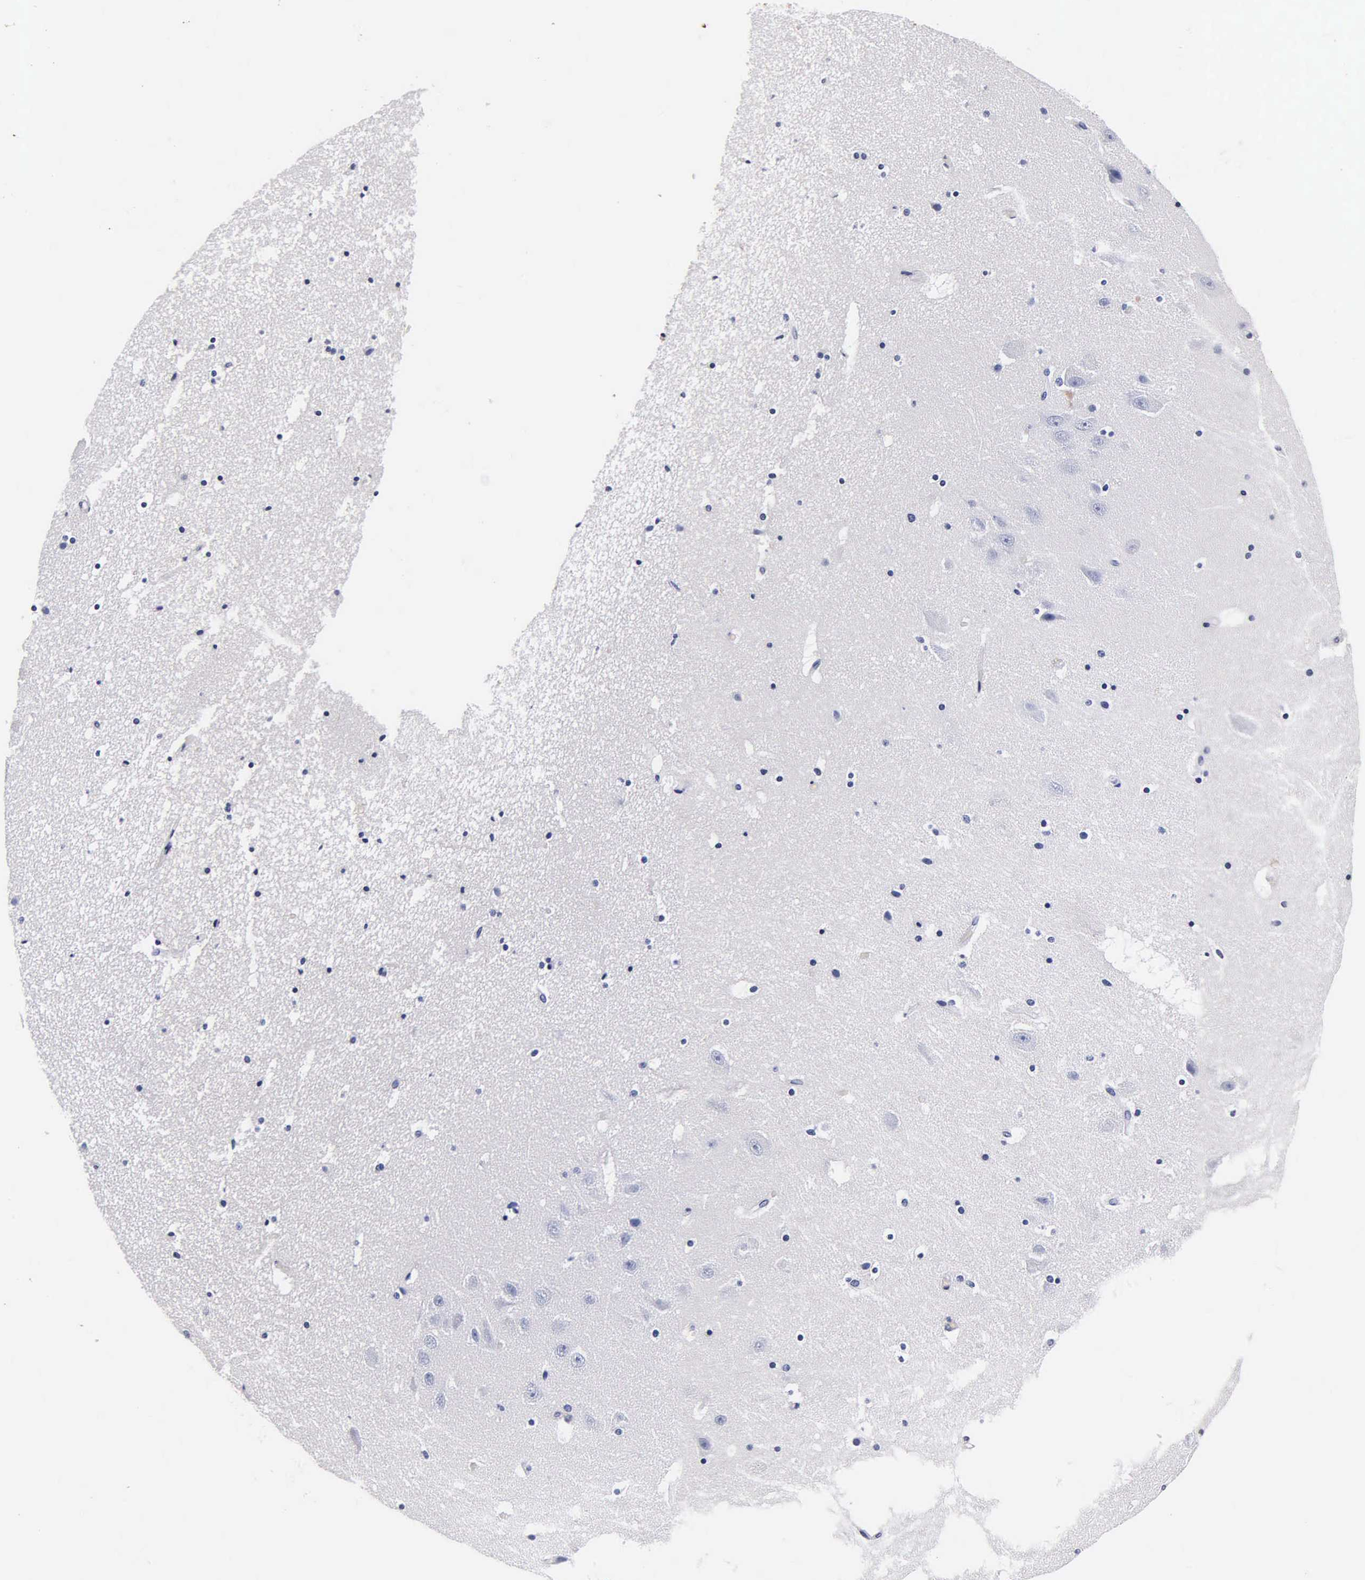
{"staining": {"intensity": "negative", "quantity": "none", "location": "none"}, "tissue": "hippocampus", "cell_type": "Glial cells", "image_type": "normal", "snomed": [{"axis": "morphology", "description": "Normal tissue, NOS"}, {"axis": "topography", "description": "Hippocampus"}], "caption": "Glial cells are negative for protein expression in benign human hippocampus. Brightfield microscopy of immunohistochemistry stained with DAB (brown) and hematoxylin (blue), captured at high magnification.", "gene": "MB", "patient": {"sex": "male", "age": 45}}